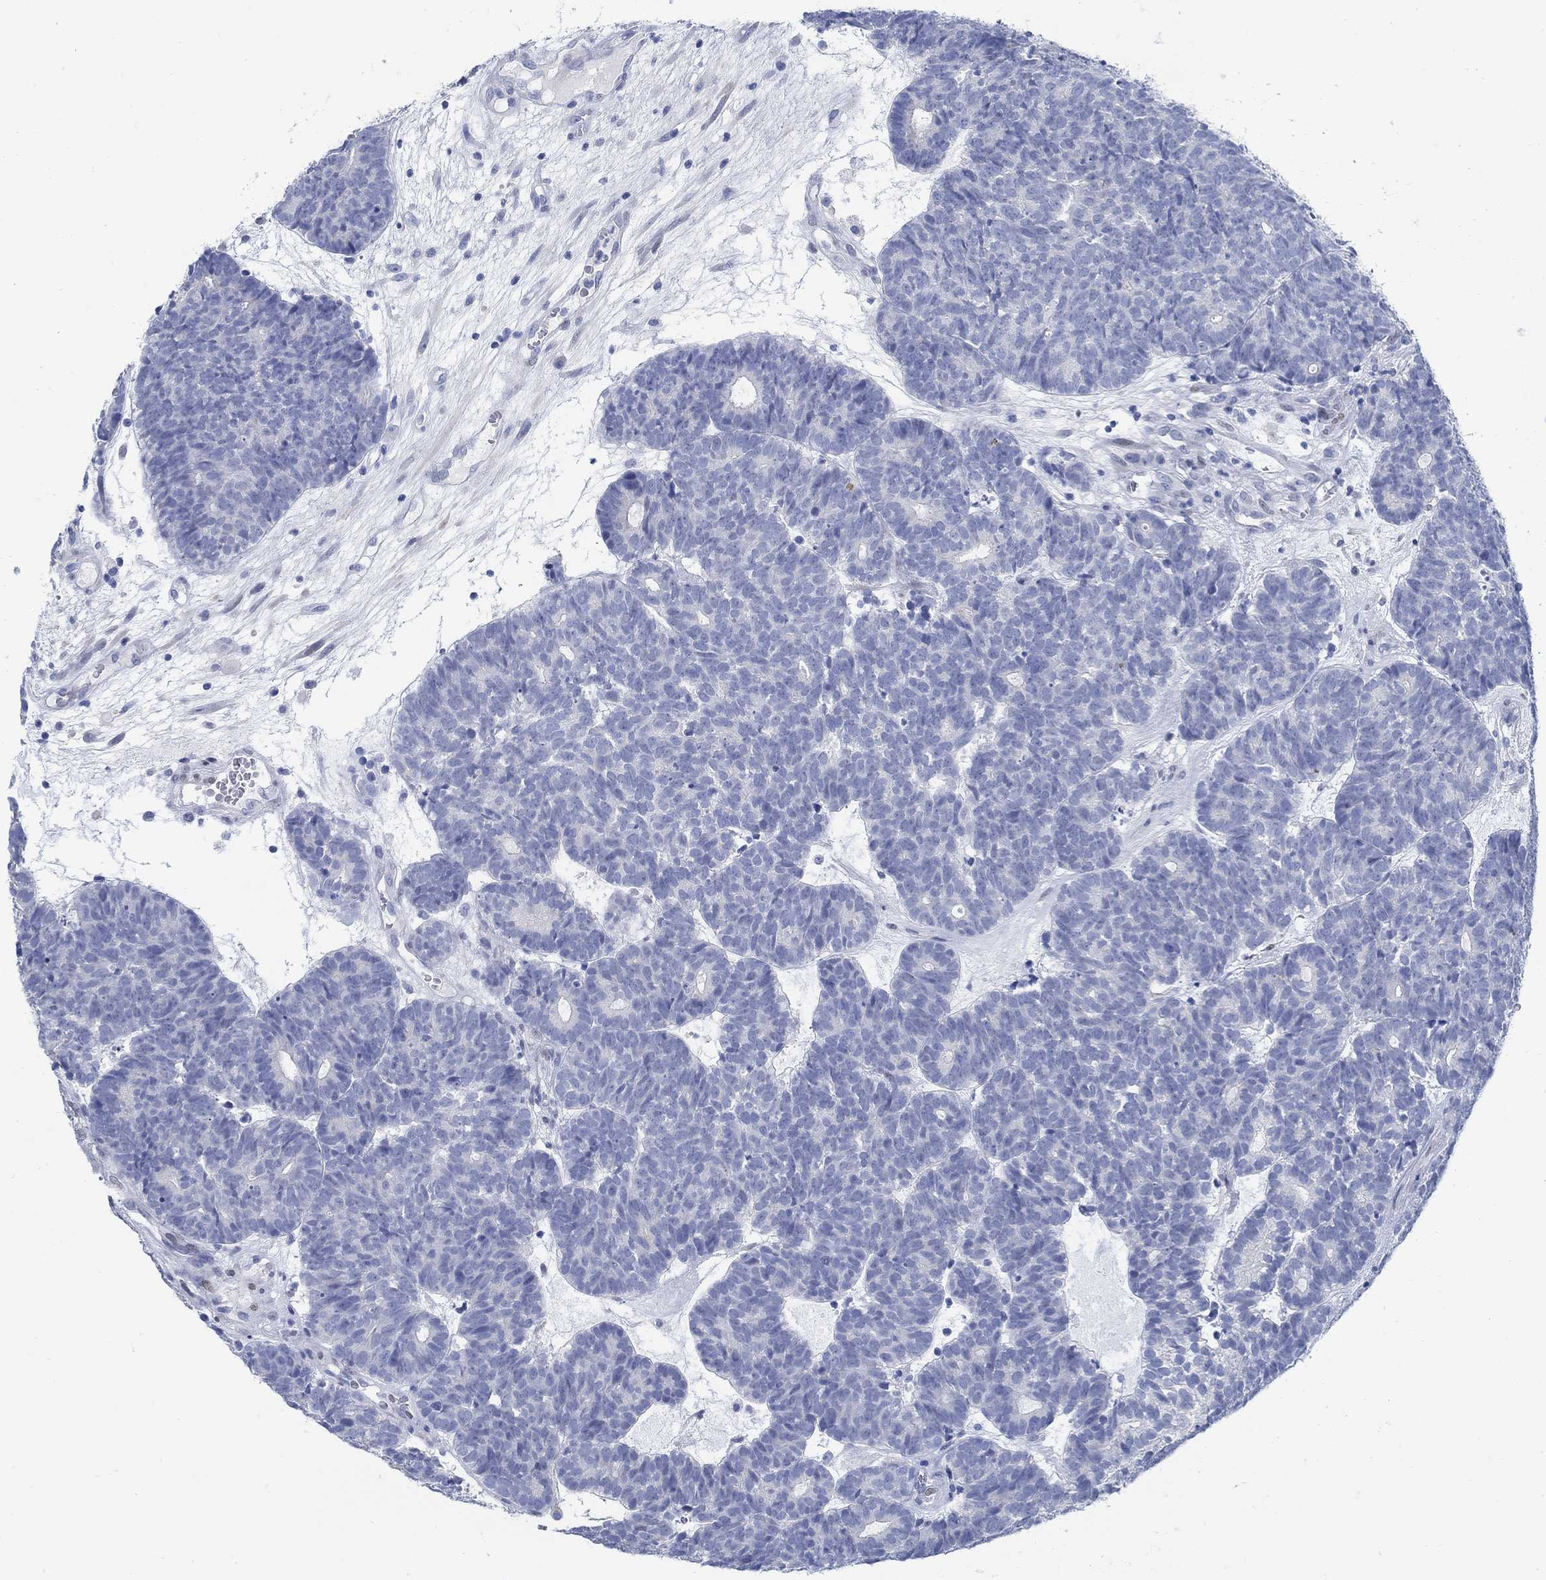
{"staining": {"intensity": "negative", "quantity": "none", "location": "none"}, "tissue": "head and neck cancer", "cell_type": "Tumor cells", "image_type": "cancer", "snomed": [{"axis": "morphology", "description": "Adenocarcinoma, NOS"}, {"axis": "topography", "description": "Head-Neck"}], "caption": "Micrograph shows no significant protein positivity in tumor cells of head and neck cancer (adenocarcinoma). The staining is performed using DAB (3,3'-diaminobenzidine) brown chromogen with nuclei counter-stained in using hematoxylin.", "gene": "RBM20", "patient": {"sex": "female", "age": 81}}